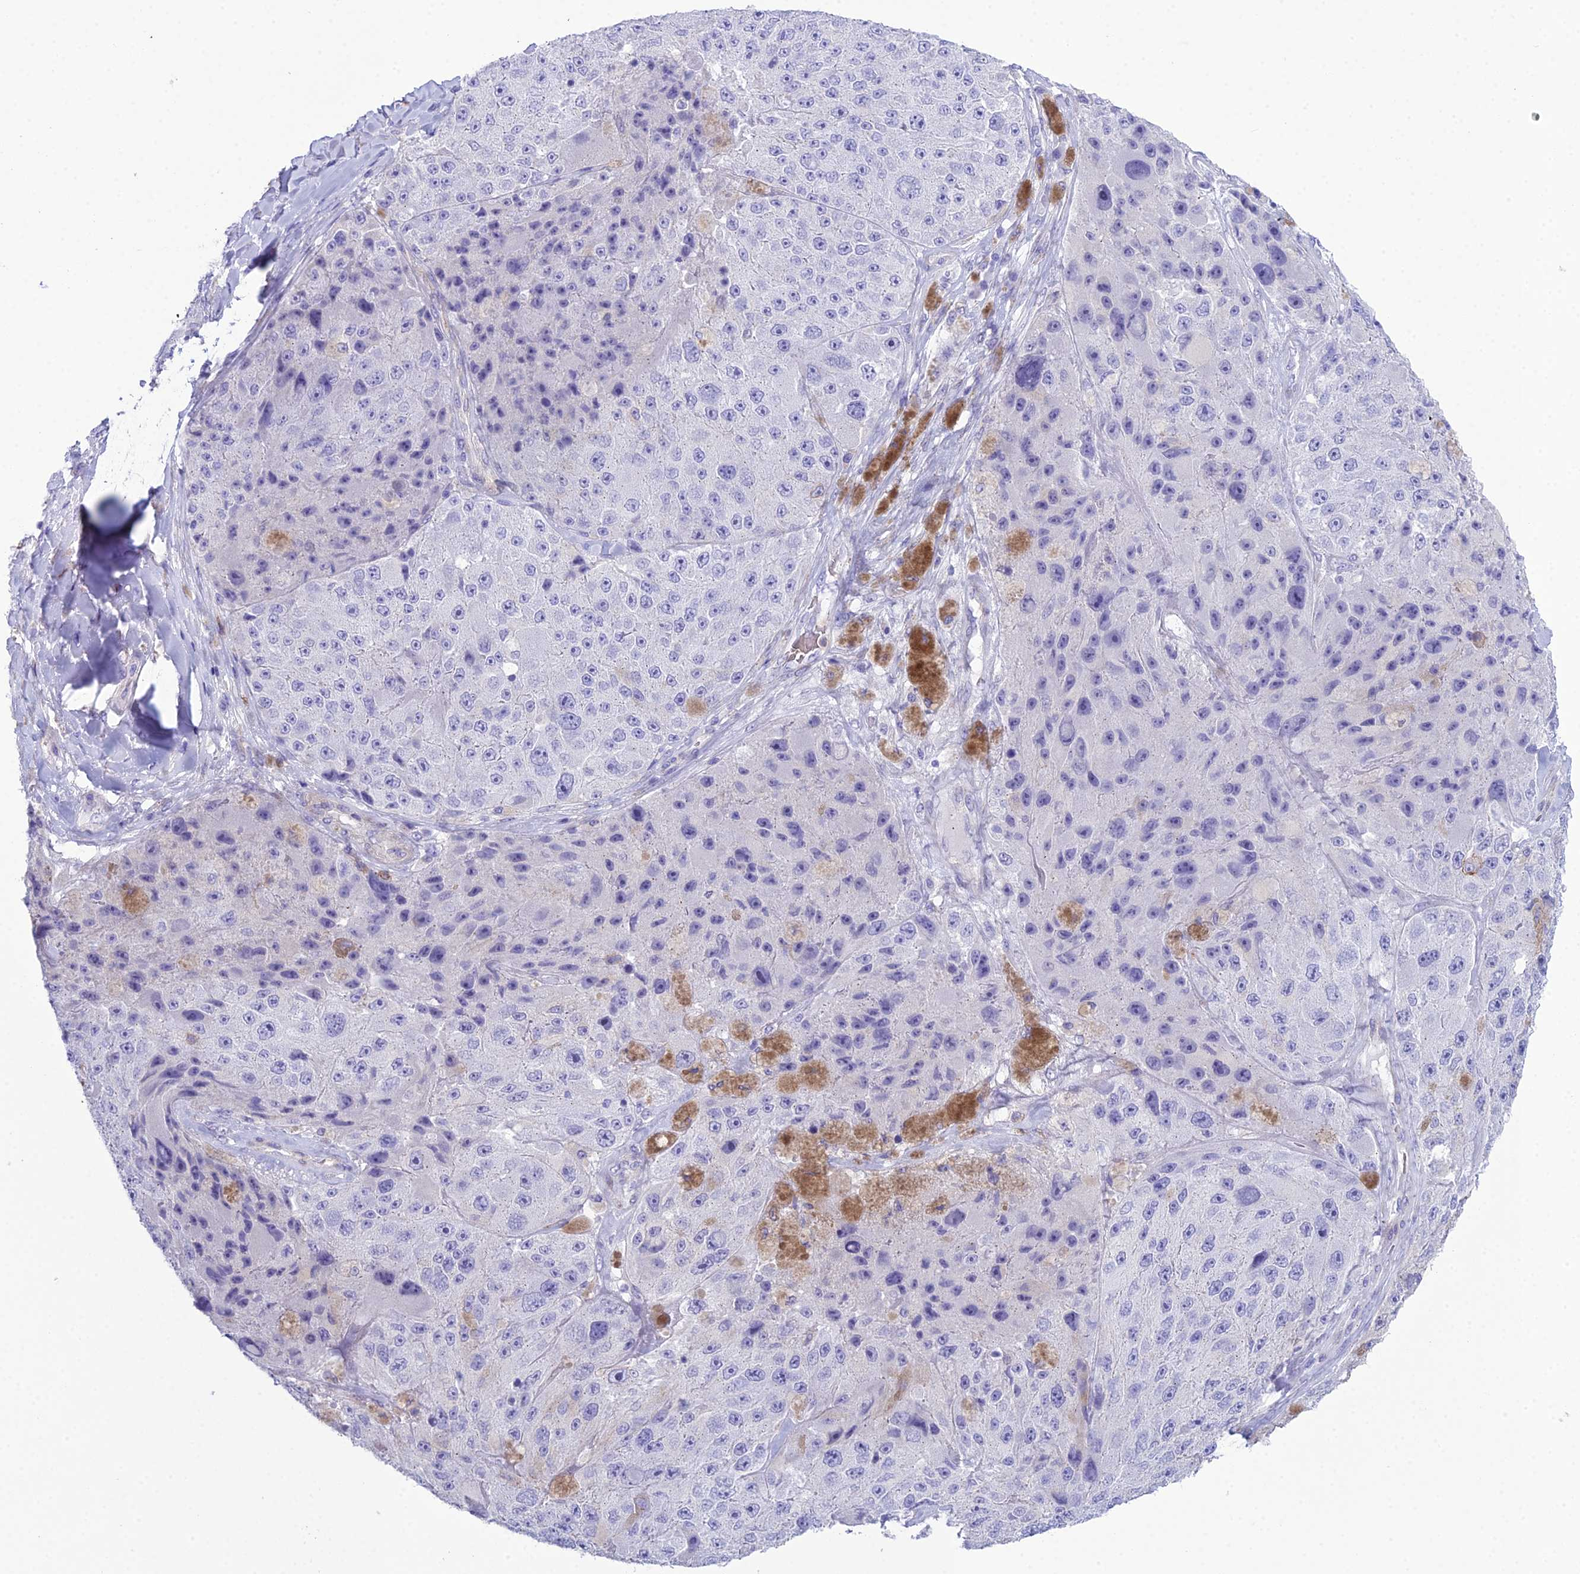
{"staining": {"intensity": "negative", "quantity": "none", "location": "none"}, "tissue": "melanoma", "cell_type": "Tumor cells", "image_type": "cancer", "snomed": [{"axis": "morphology", "description": "Malignant melanoma, Metastatic site"}, {"axis": "topography", "description": "Lymph node"}], "caption": "Immunohistochemistry (IHC) image of neoplastic tissue: human malignant melanoma (metastatic site) stained with DAB exhibits no significant protein staining in tumor cells.", "gene": "OR1Q1", "patient": {"sex": "male", "age": 62}}